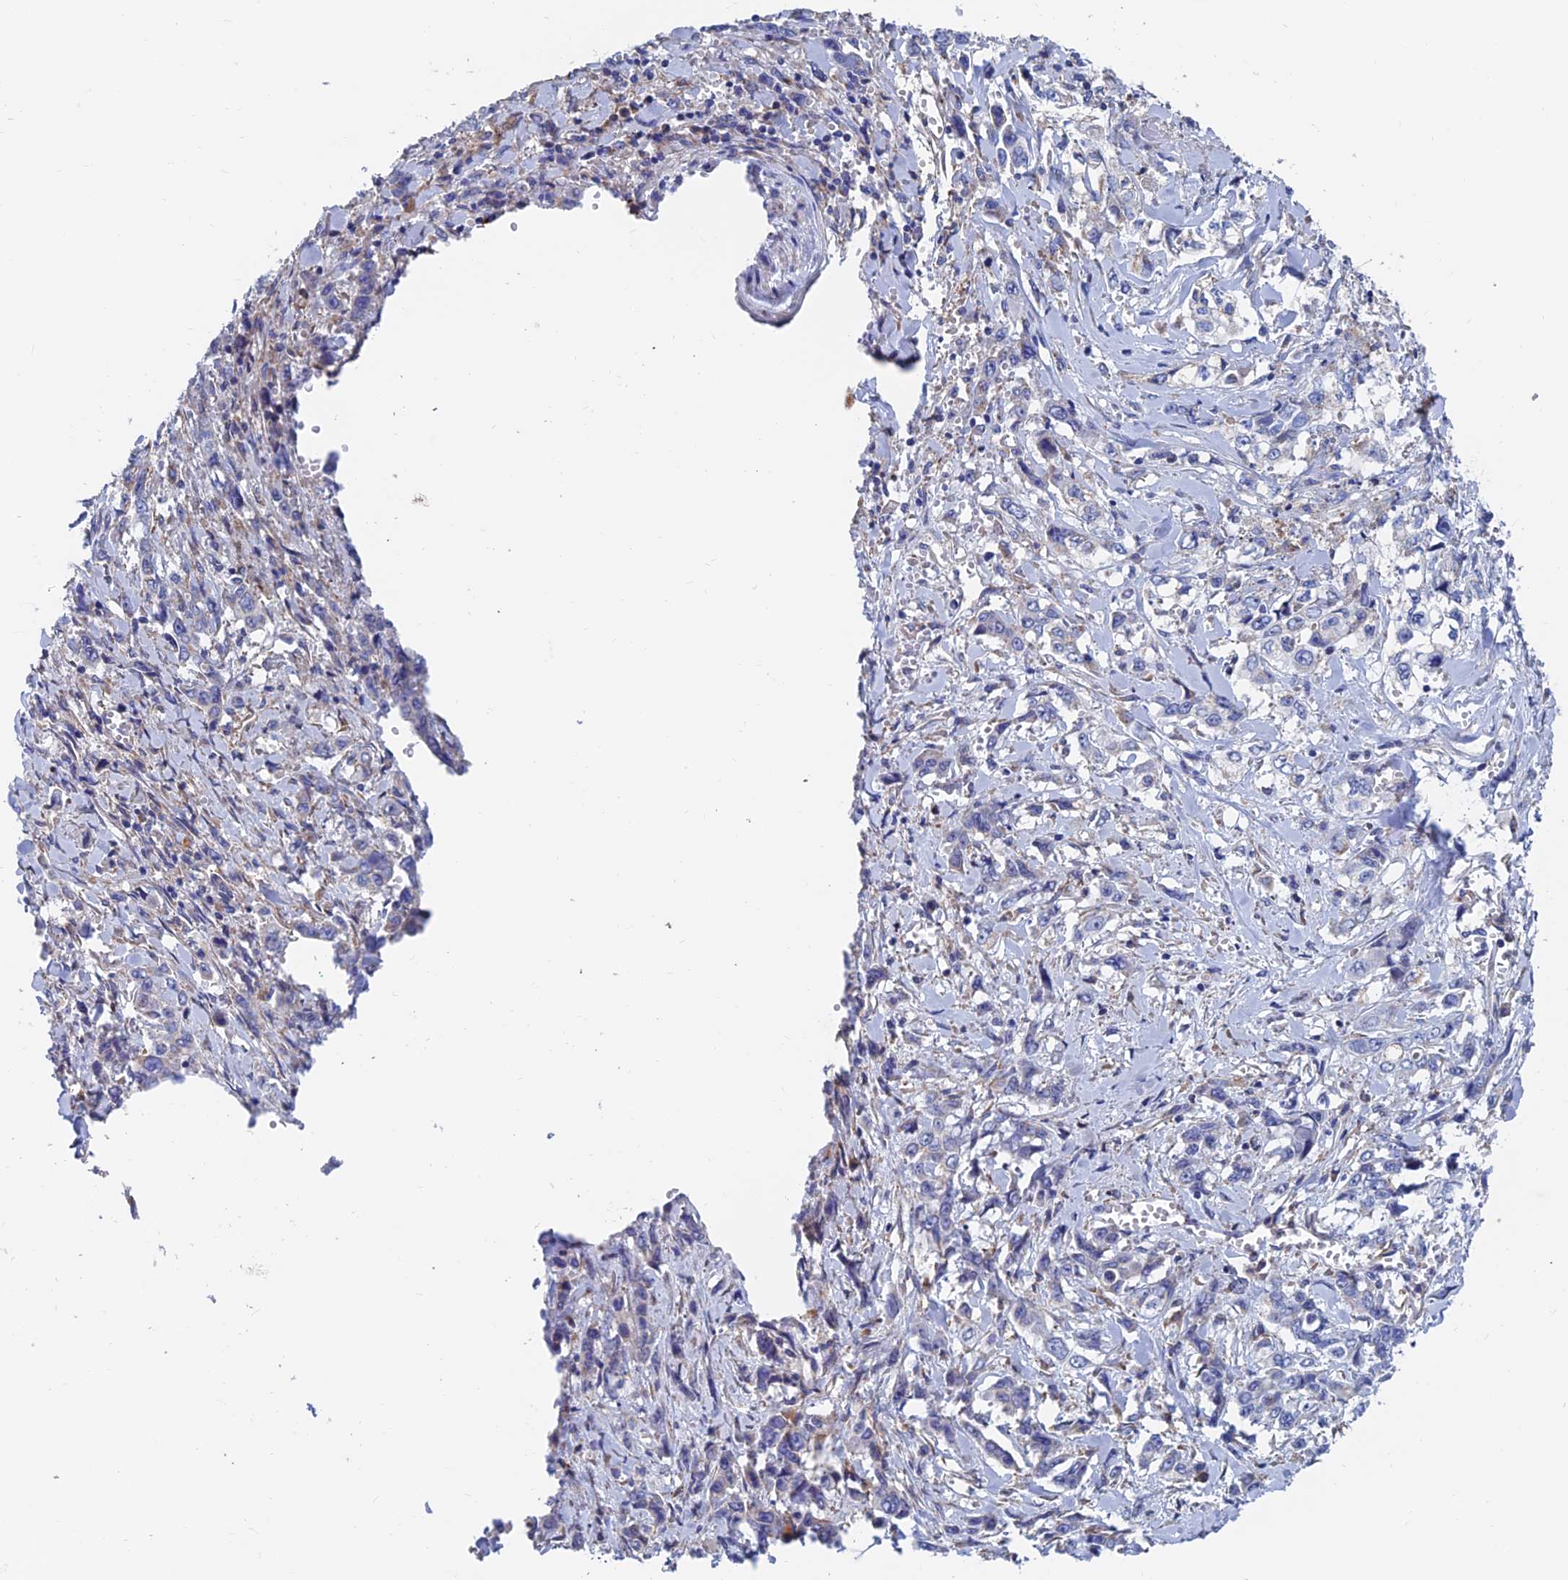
{"staining": {"intensity": "negative", "quantity": "none", "location": "none"}, "tissue": "stomach cancer", "cell_type": "Tumor cells", "image_type": "cancer", "snomed": [{"axis": "morphology", "description": "Adenocarcinoma, NOS"}, {"axis": "topography", "description": "Stomach, upper"}], "caption": "High power microscopy histopathology image of an immunohistochemistry (IHC) photomicrograph of stomach cancer (adenocarcinoma), revealing no significant positivity in tumor cells. The staining is performed using DAB brown chromogen with nuclei counter-stained in using hematoxylin.", "gene": "SPNS1", "patient": {"sex": "male", "age": 62}}